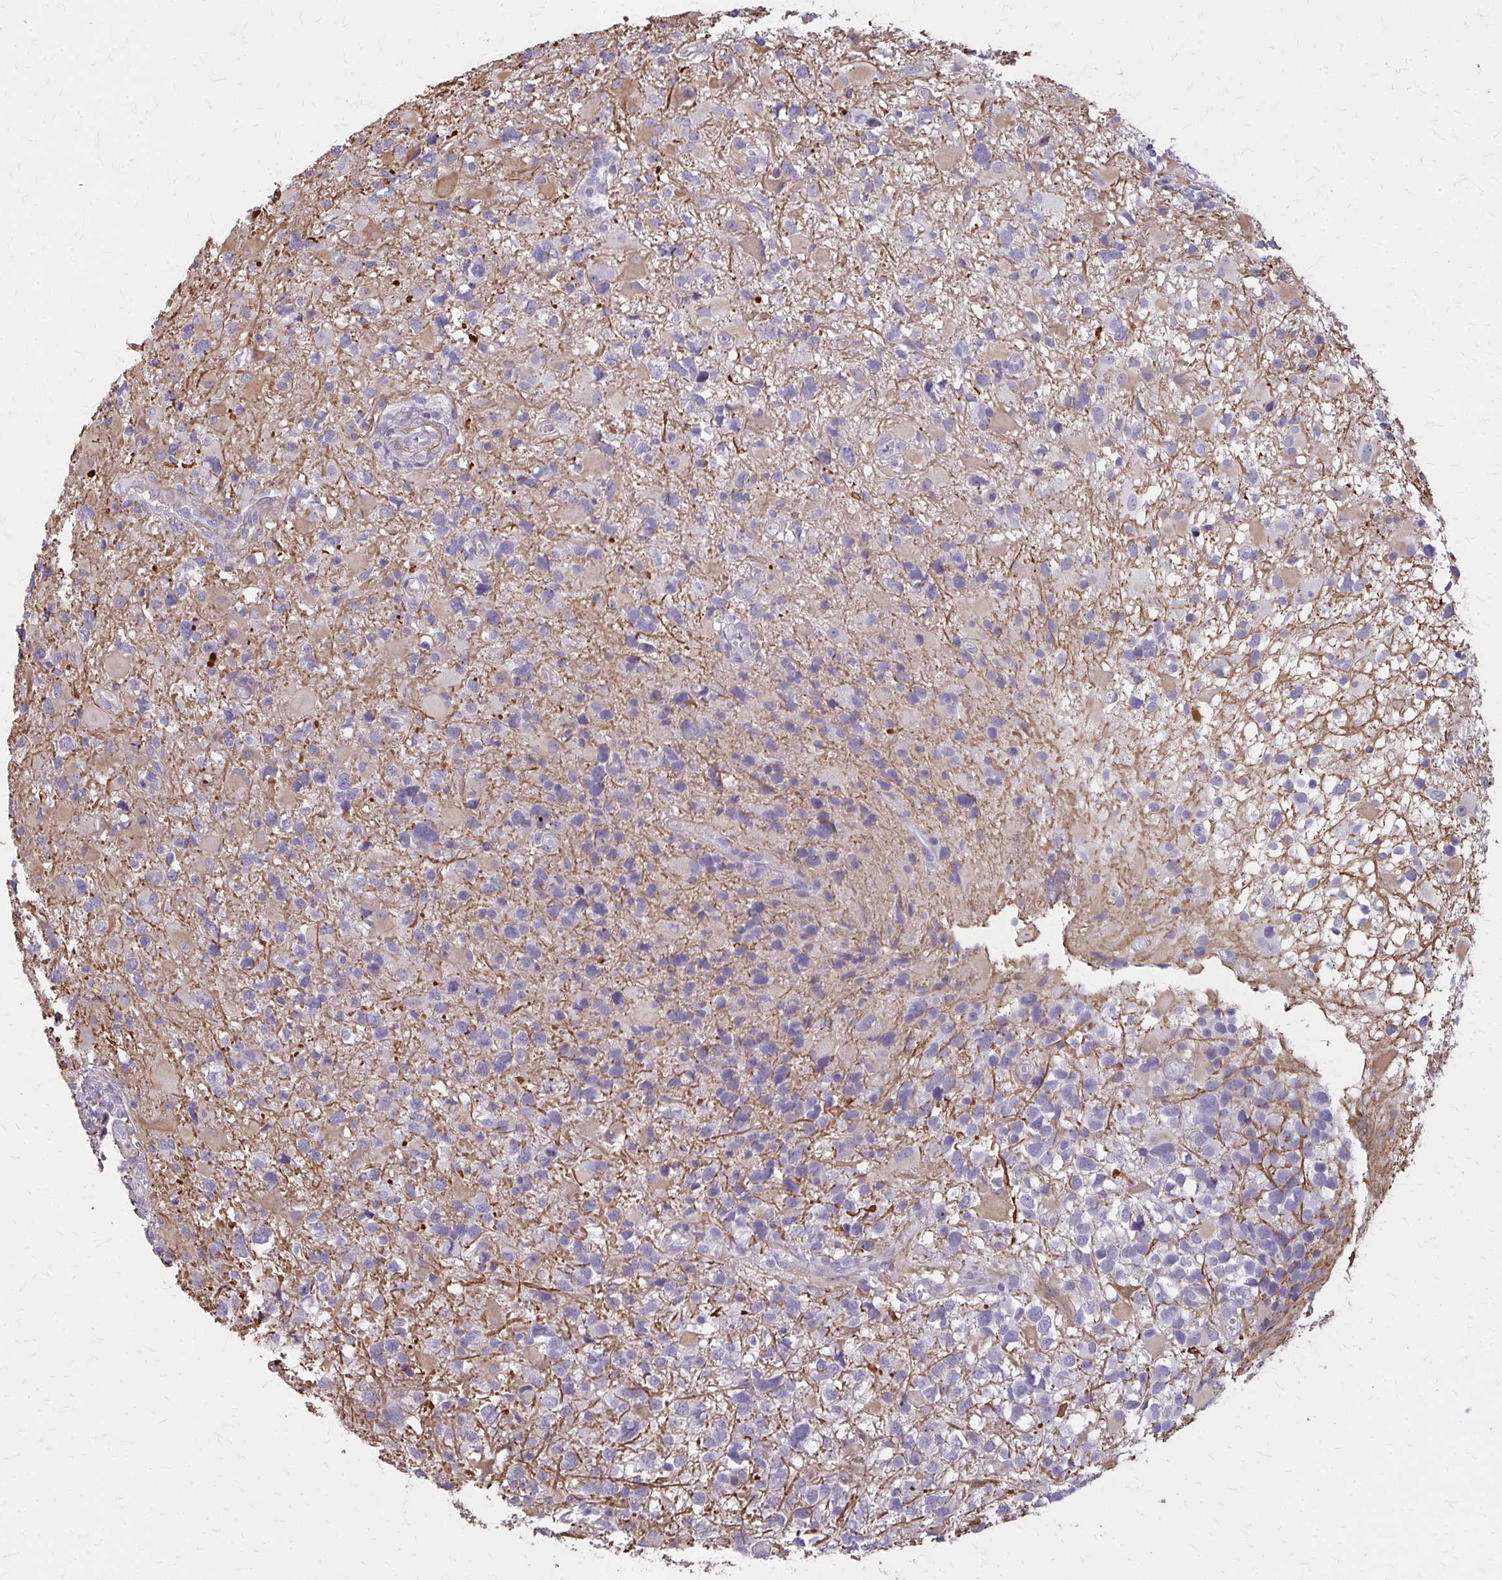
{"staining": {"intensity": "negative", "quantity": "none", "location": "none"}, "tissue": "glioma", "cell_type": "Tumor cells", "image_type": "cancer", "snomed": [{"axis": "morphology", "description": "Glioma, malignant, High grade"}, {"axis": "topography", "description": "Brain"}], "caption": "Micrograph shows no significant protein positivity in tumor cells of glioma. (DAB immunohistochemistry with hematoxylin counter stain).", "gene": "TENM4", "patient": {"sex": "male", "age": 54}}